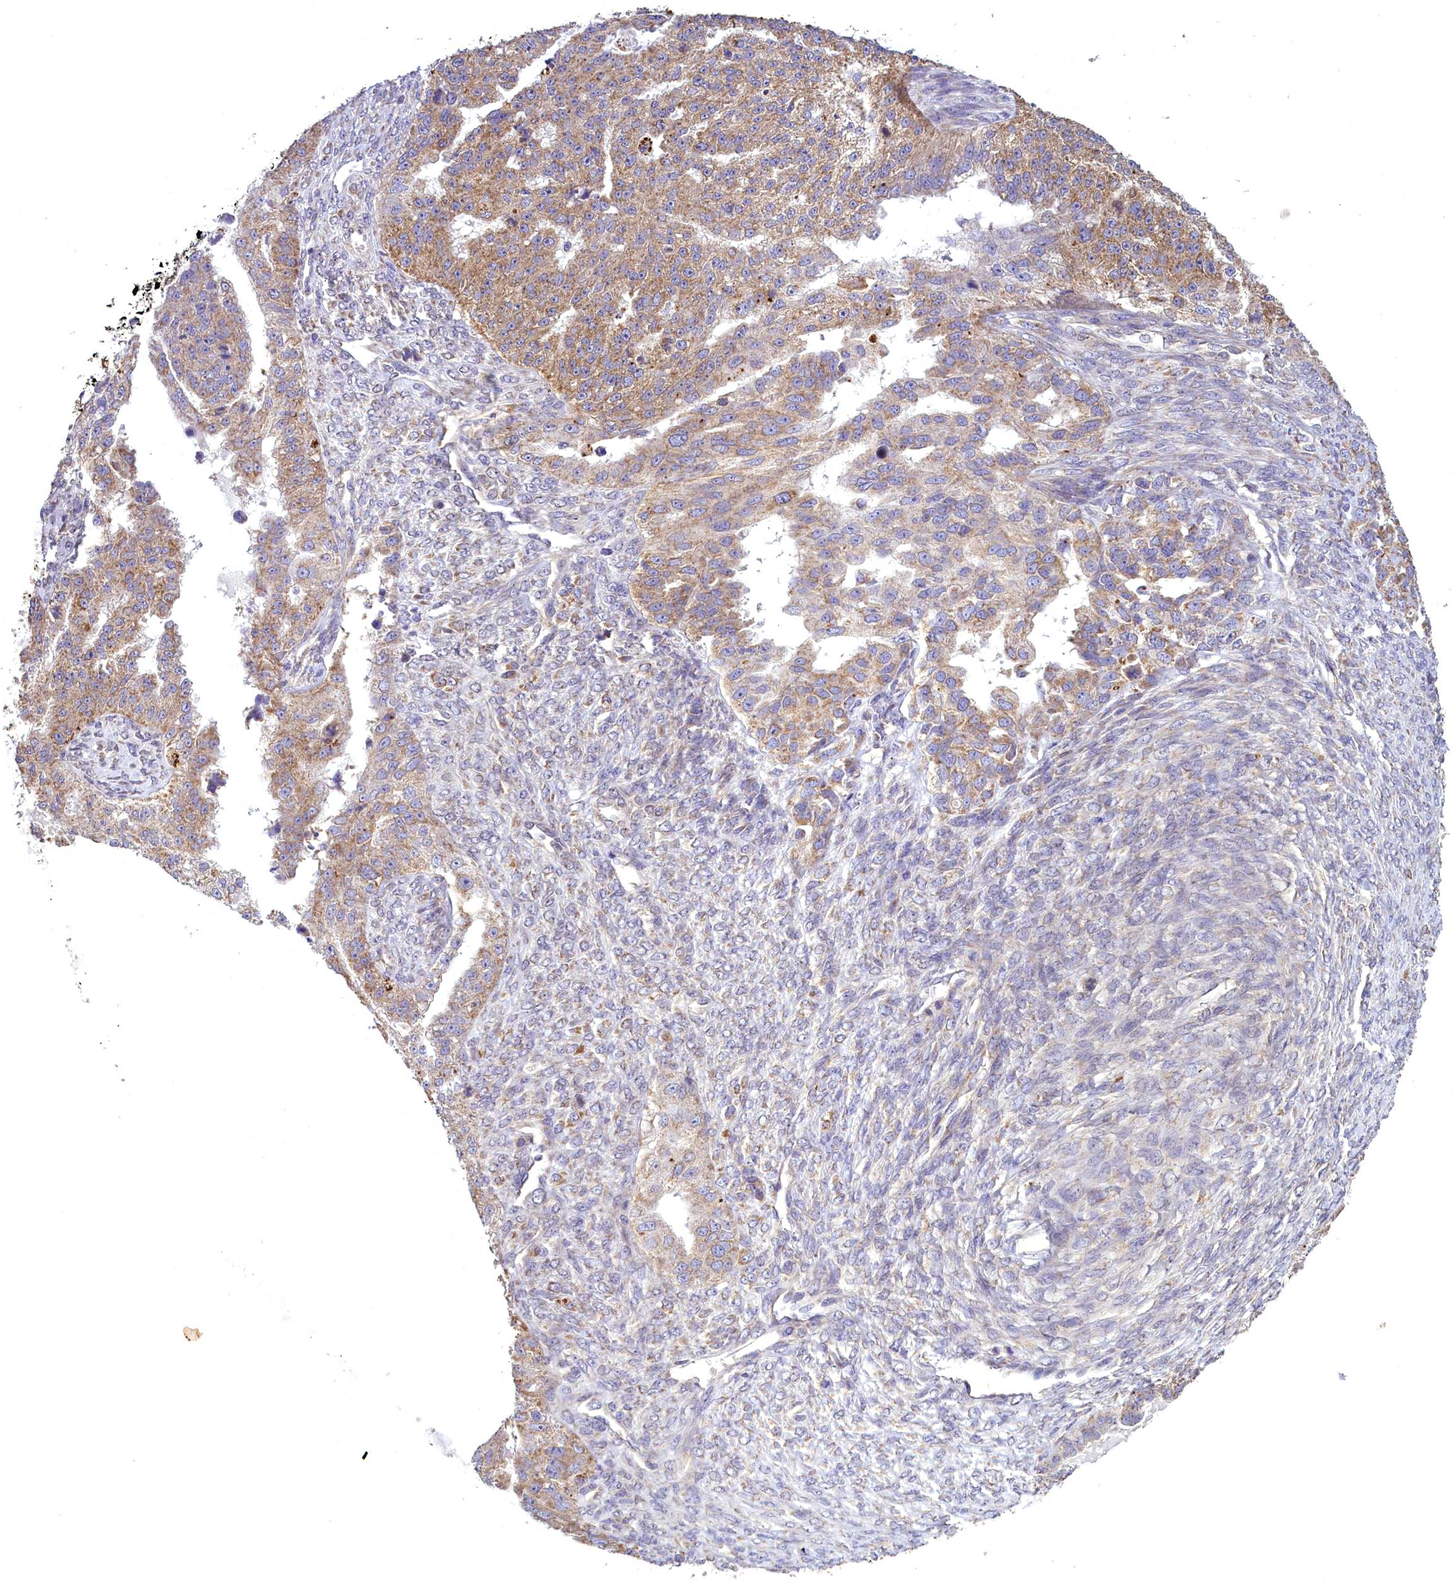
{"staining": {"intensity": "moderate", "quantity": "25%-75%", "location": "cytoplasmic/membranous"}, "tissue": "ovarian cancer", "cell_type": "Tumor cells", "image_type": "cancer", "snomed": [{"axis": "morphology", "description": "Cystadenocarcinoma, serous, NOS"}, {"axis": "topography", "description": "Ovary"}], "caption": "IHC of ovarian cancer exhibits medium levels of moderate cytoplasmic/membranous positivity in approximately 25%-75% of tumor cells.", "gene": "ACAD8", "patient": {"sex": "female", "age": 58}}